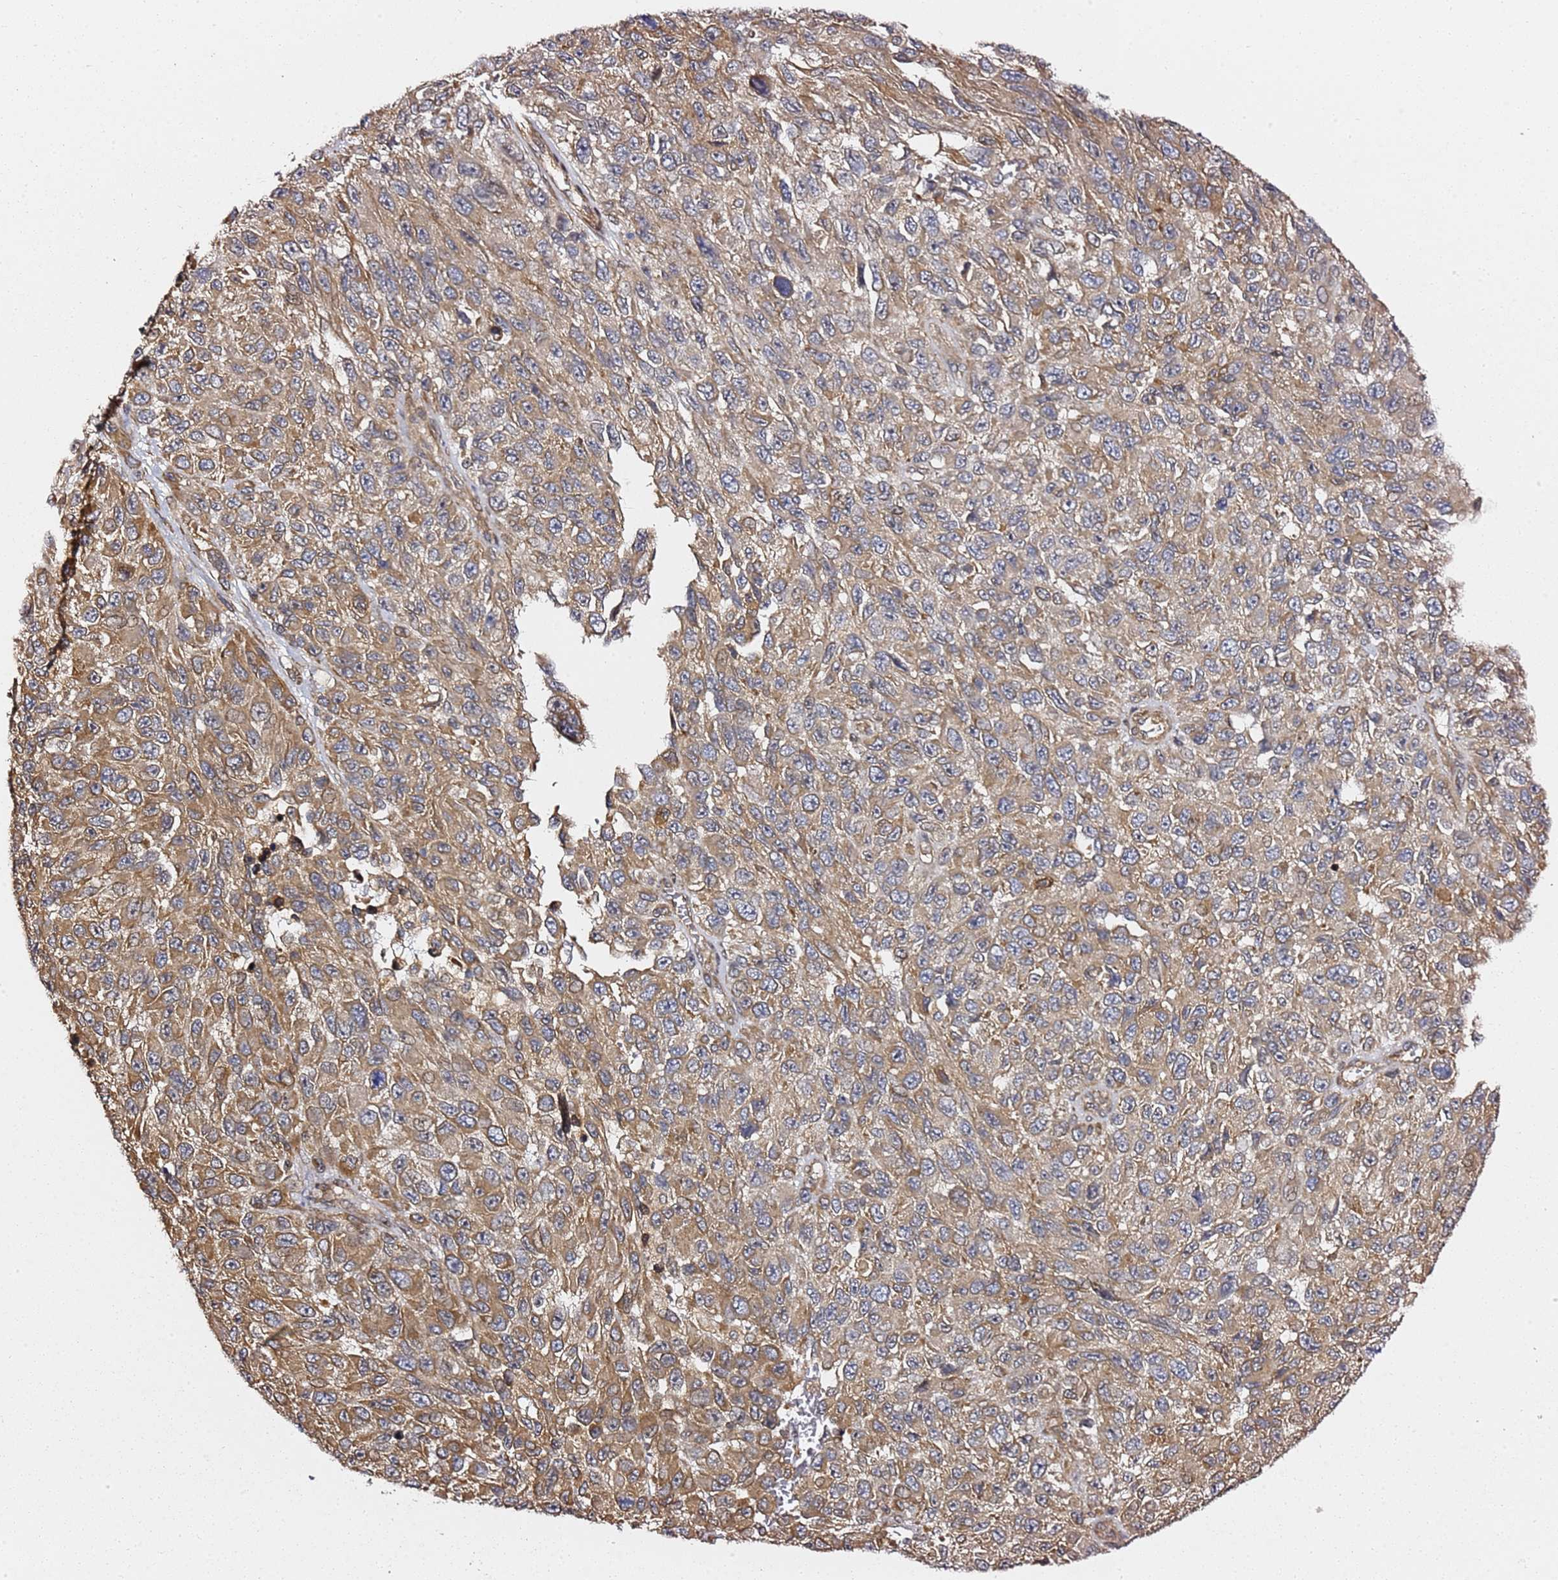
{"staining": {"intensity": "moderate", "quantity": ">75%", "location": "cytoplasmic/membranous"}, "tissue": "melanoma", "cell_type": "Tumor cells", "image_type": "cancer", "snomed": [{"axis": "morphology", "description": "Normal tissue, NOS"}, {"axis": "morphology", "description": "Malignant melanoma, NOS"}, {"axis": "topography", "description": "Skin"}], "caption": "This micrograph displays melanoma stained with immunohistochemistry (IHC) to label a protein in brown. The cytoplasmic/membranous of tumor cells show moderate positivity for the protein. Nuclei are counter-stained blue.", "gene": "PRKAB2", "patient": {"sex": "female", "age": 96}}